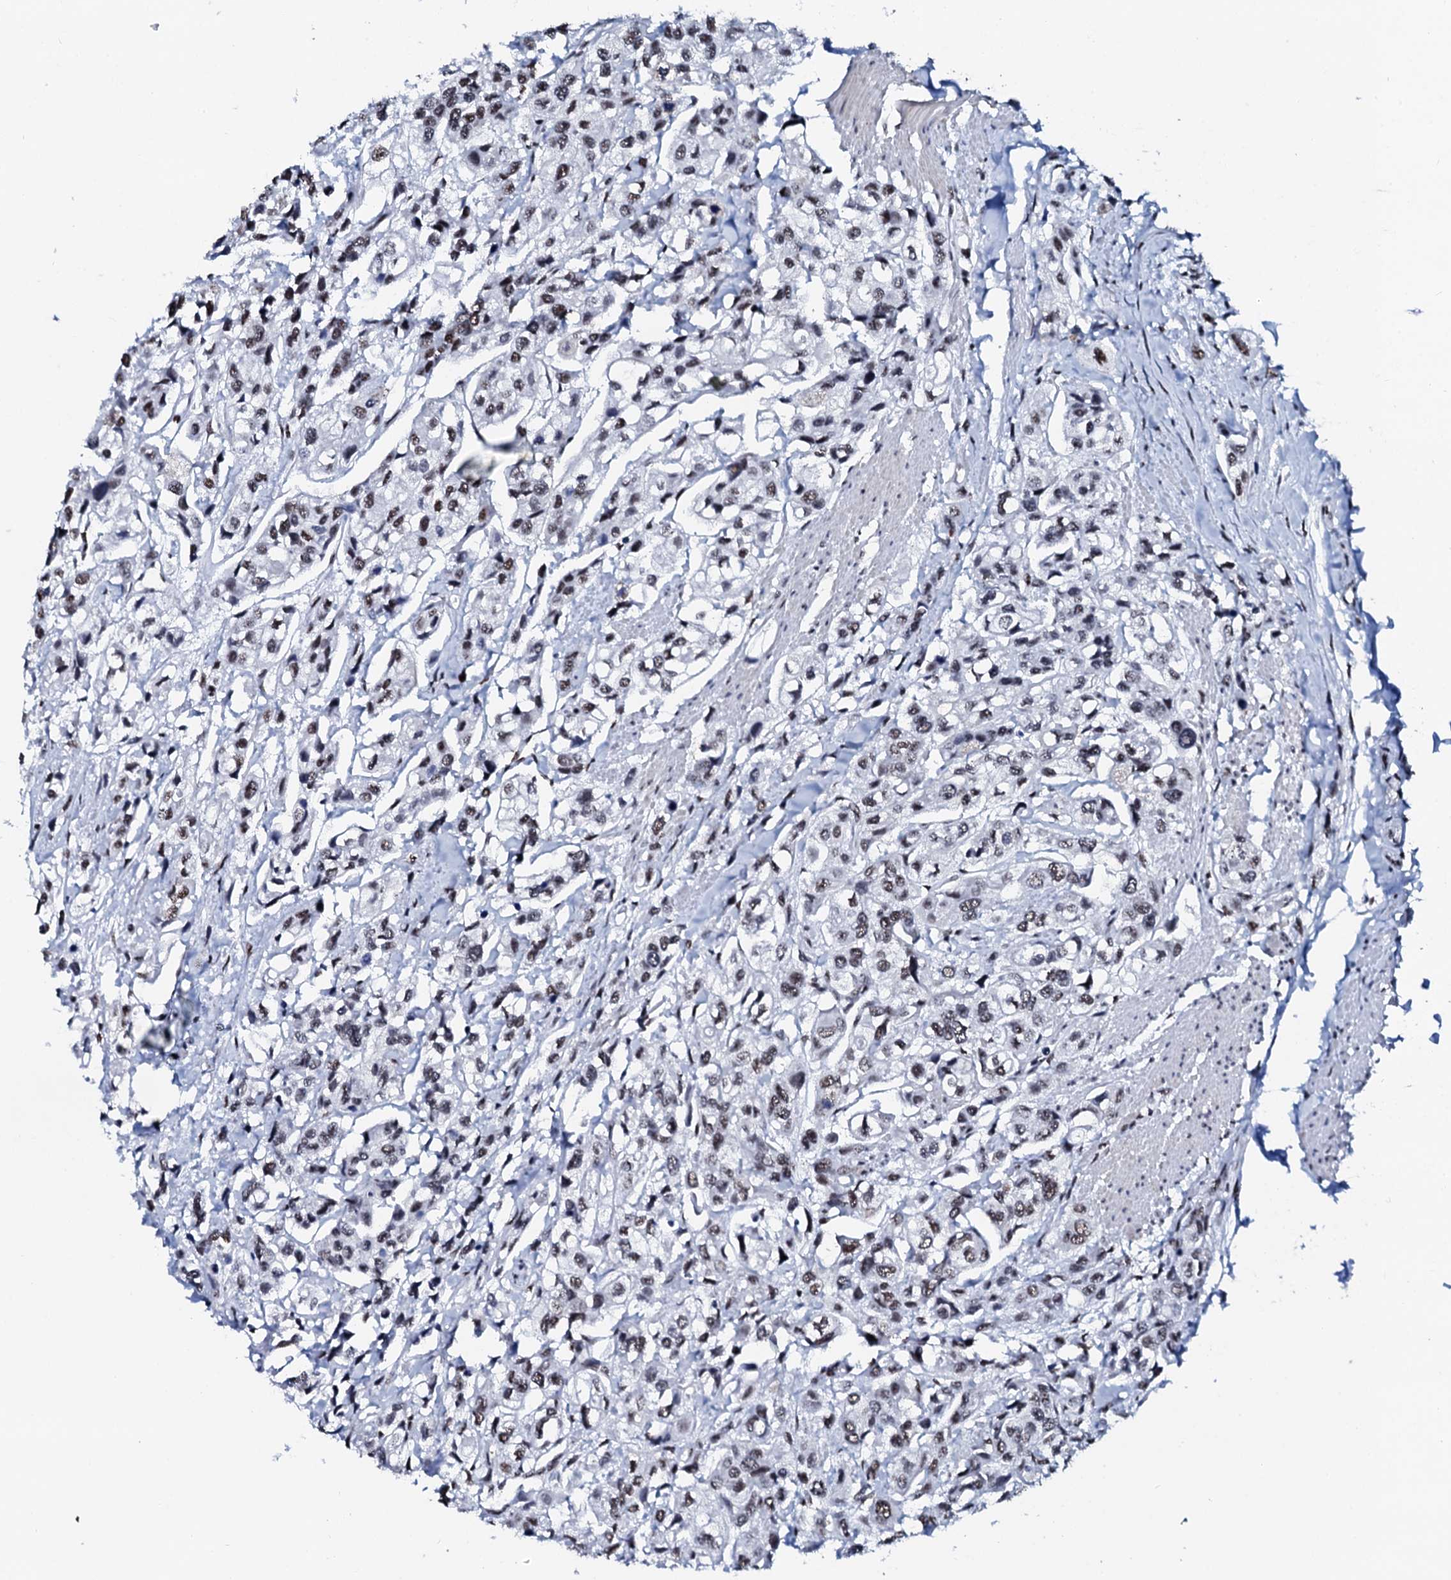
{"staining": {"intensity": "moderate", "quantity": "25%-75%", "location": "nuclear"}, "tissue": "urothelial cancer", "cell_type": "Tumor cells", "image_type": "cancer", "snomed": [{"axis": "morphology", "description": "Urothelial carcinoma, High grade"}, {"axis": "topography", "description": "Urinary bladder"}], "caption": "Protein expression analysis of high-grade urothelial carcinoma demonstrates moderate nuclear positivity in about 25%-75% of tumor cells.", "gene": "NKAPD1", "patient": {"sex": "male", "age": 67}}